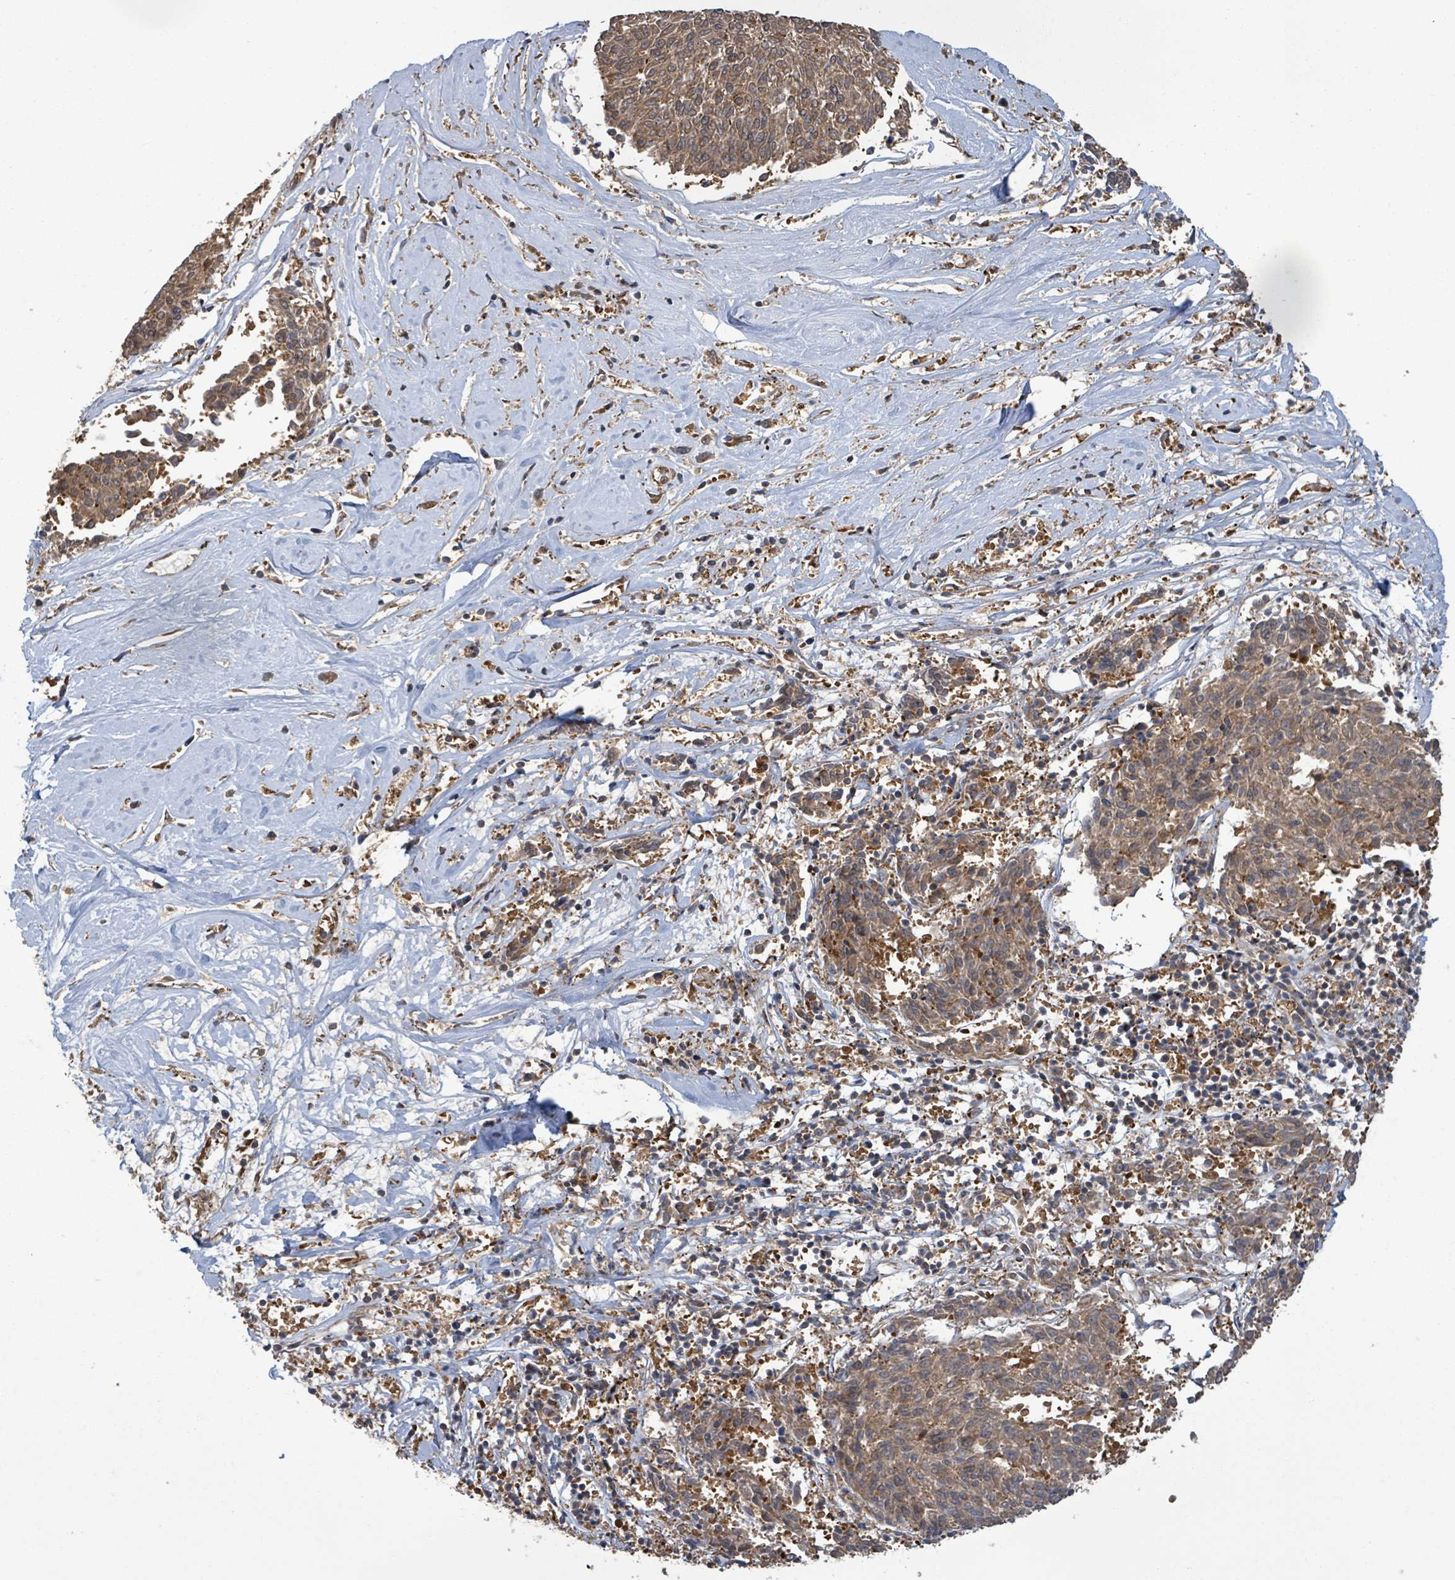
{"staining": {"intensity": "weak", "quantity": ">75%", "location": "cytoplasmic/membranous"}, "tissue": "melanoma", "cell_type": "Tumor cells", "image_type": "cancer", "snomed": [{"axis": "morphology", "description": "Malignant melanoma, NOS"}, {"axis": "topography", "description": "Skin"}], "caption": "Immunohistochemical staining of malignant melanoma demonstrates weak cytoplasmic/membranous protein staining in about >75% of tumor cells.", "gene": "KLC1", "patient": {"sex": "female", "age": 72}}